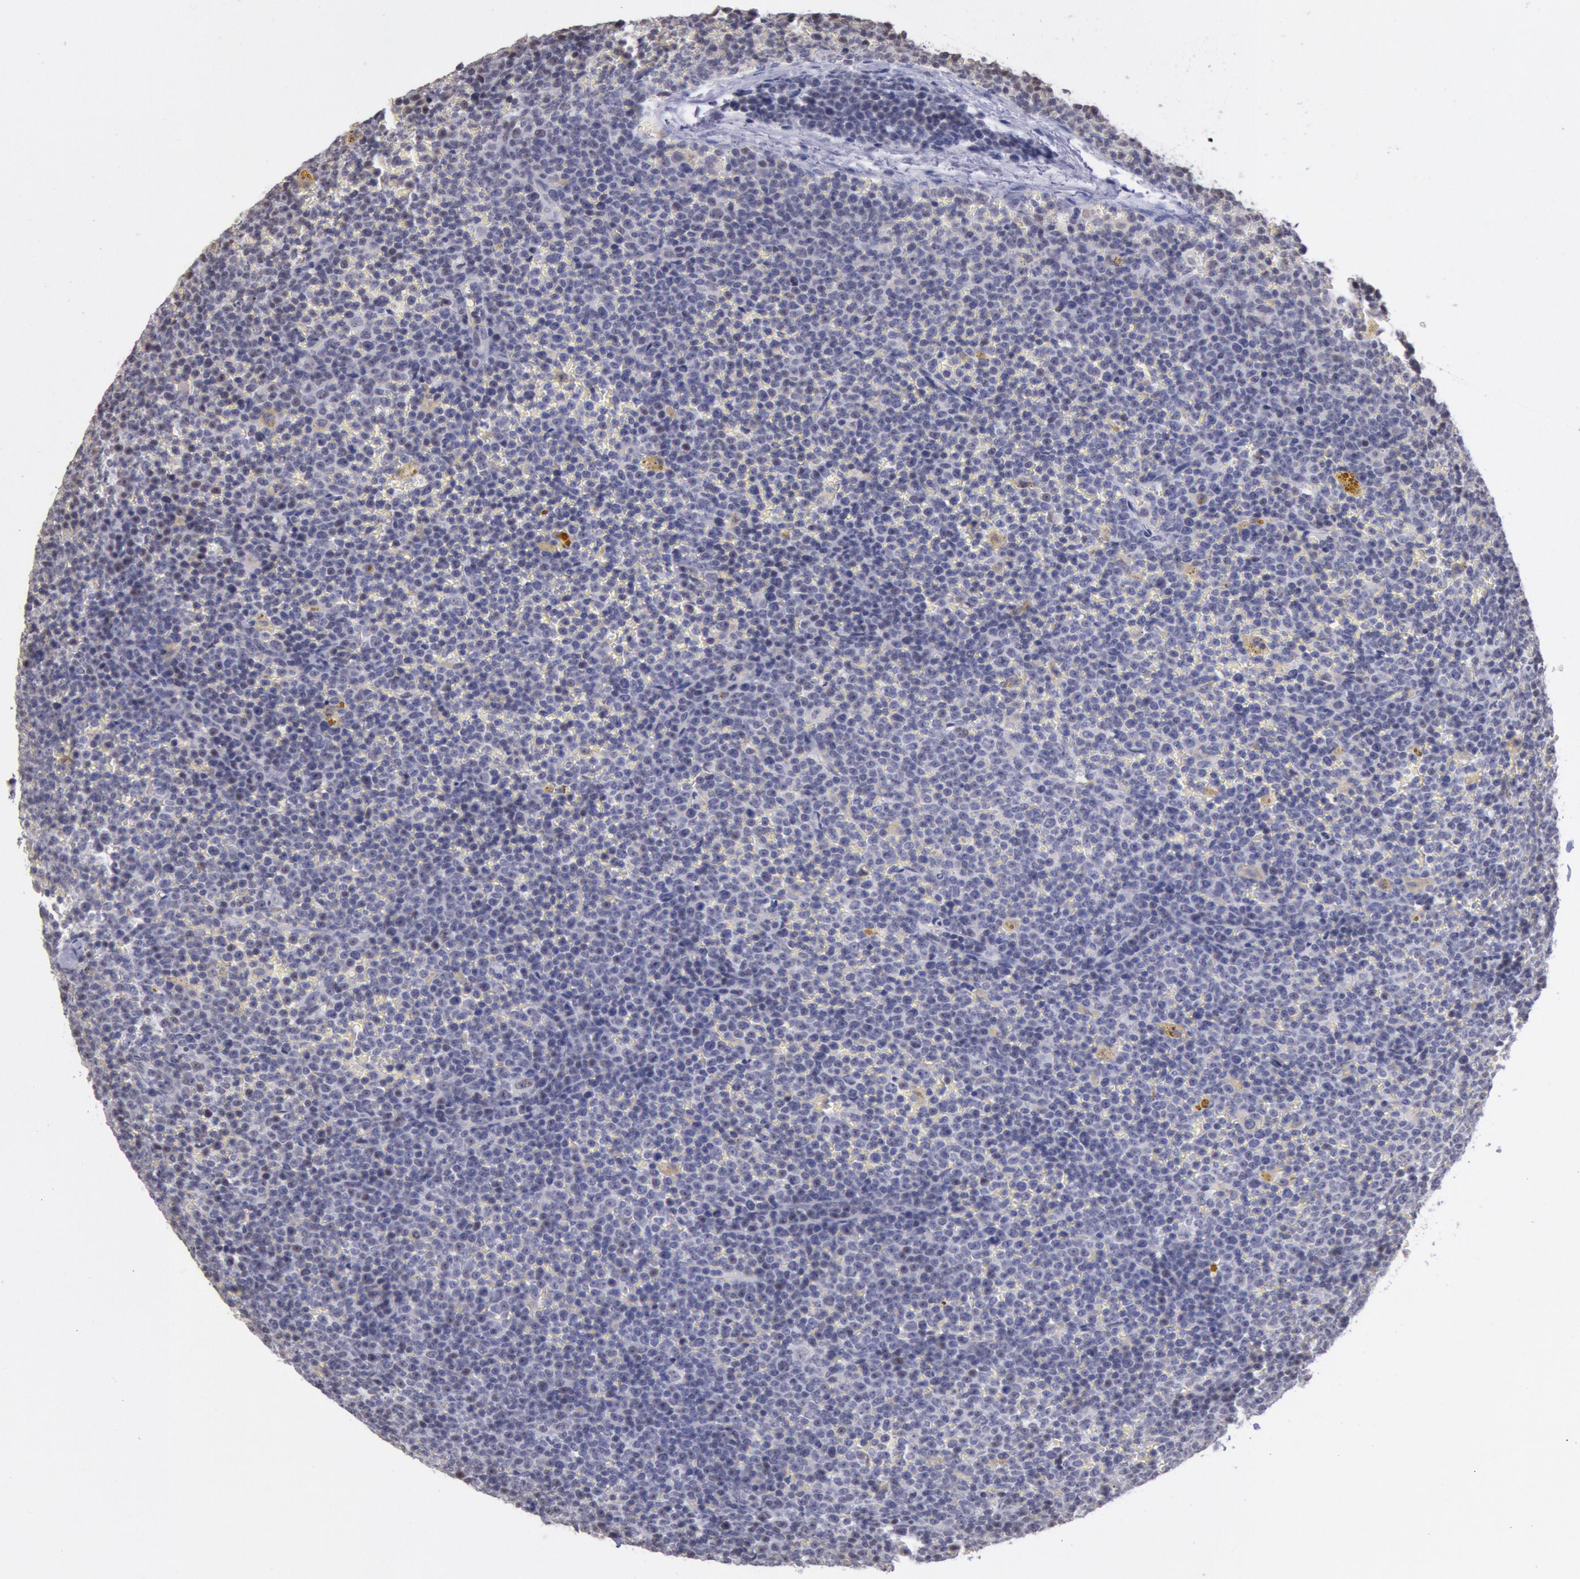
{"staining": {"intensity": "negative", "quantity": "none", "location": "none"}, "tissue": "lymphoma", "cell_type": "Tumor cells", "image_type": "cancer", "snomed": [{"axis": "morphology", "description": "Malignant lymphoma, non-Hodgkin's type, Low grade"}, {"axis": "topography", "description": "Lymph node"}], "caption": "Immunohistochemical staining of lymphoma demonstrates no significant staining in tumor cells.", "gene": "MYH7", "patient": {"sex": "male", "age": 50}}